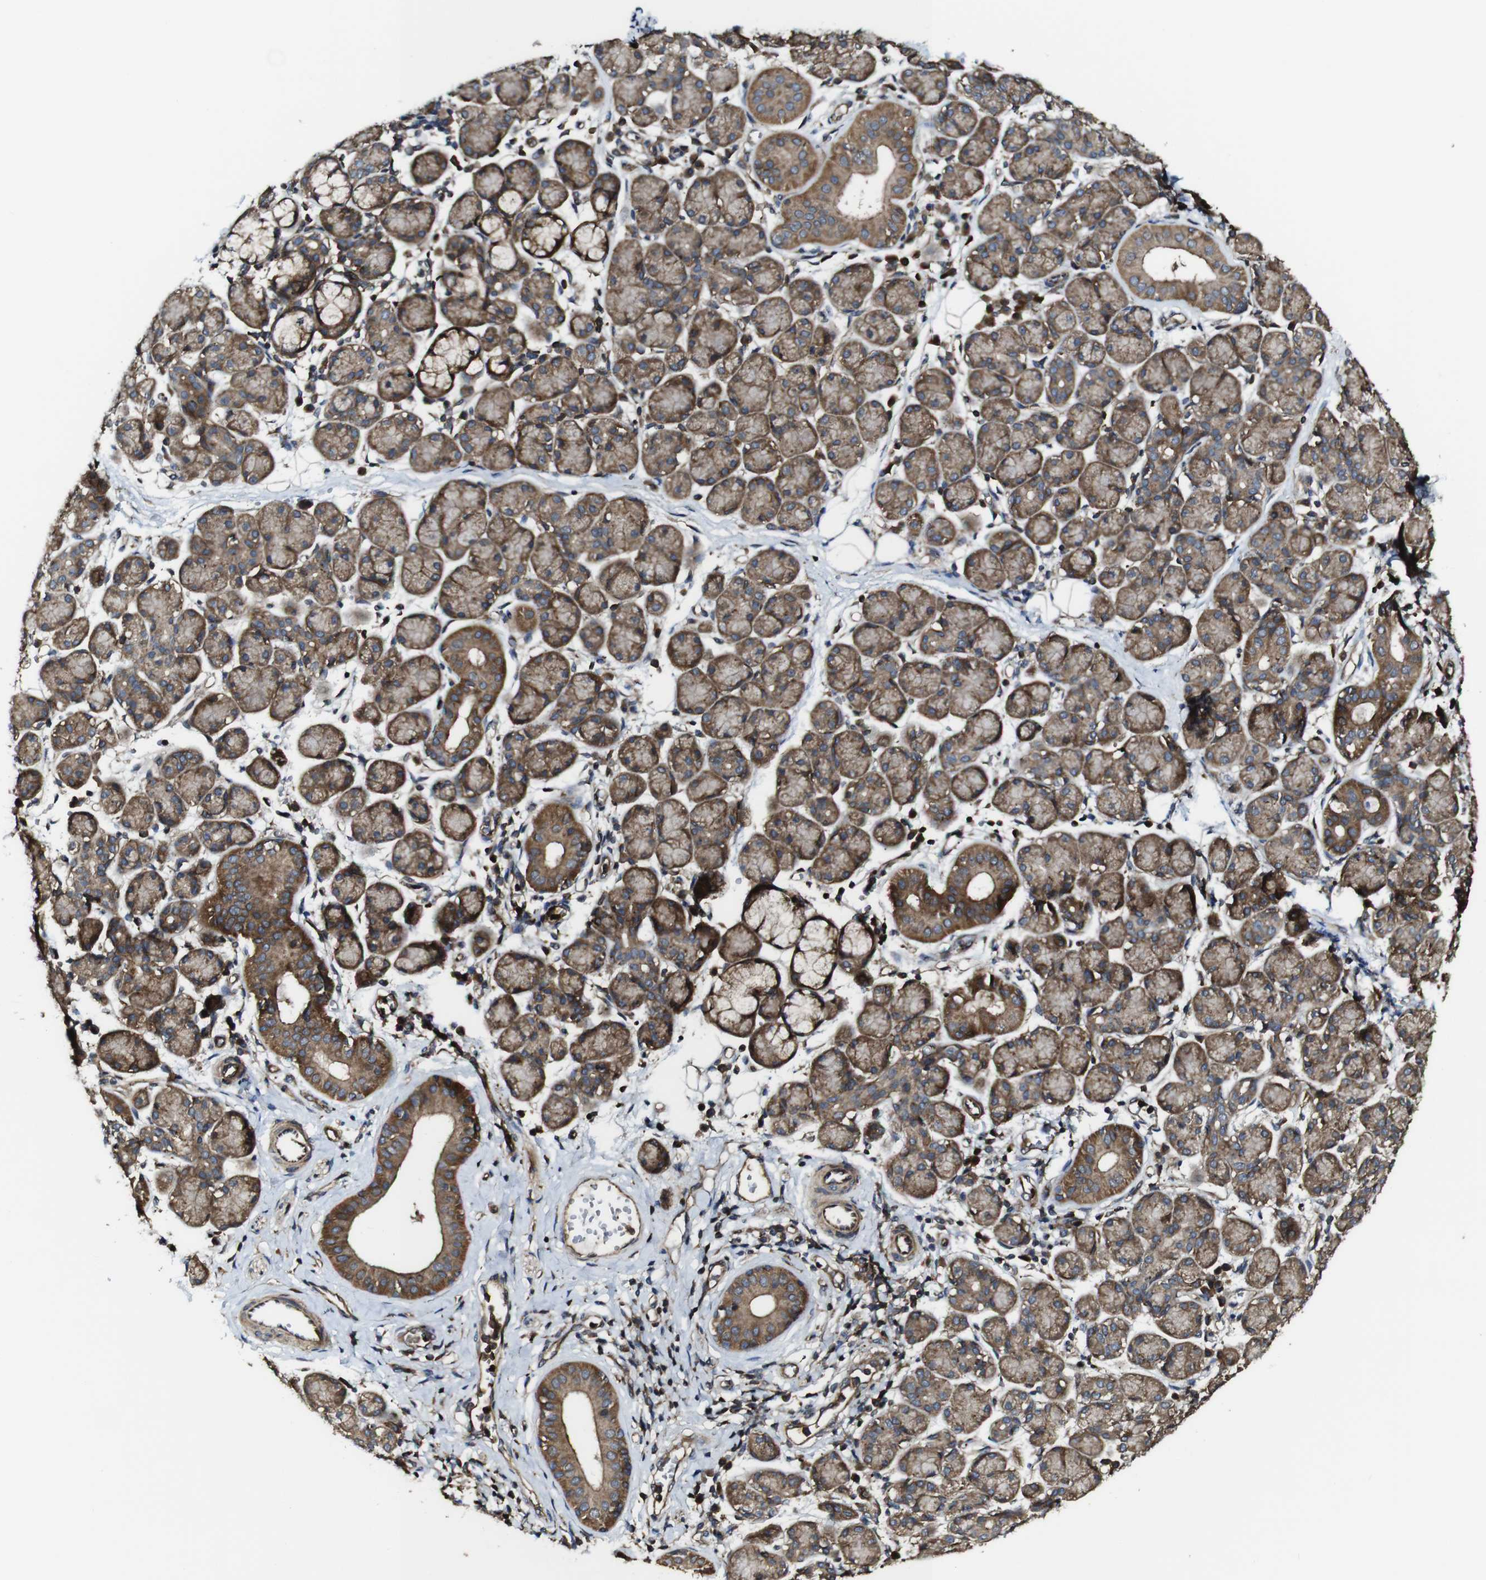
{"staining": {"intensity": "moderate", "quantity": ">75%", "location": "cytoplasmic/membranous"}, "tissue": "salivary gland", "cell_type": "Glandular cells", "image_type": "normal", "snomed": [{"axis": "morphology", "description": "Normal tissue, NOS"}, {"axis": "morphology", "description": "Inflammation, NOS"}, {"axis": "topography", "description": "Lymph node"}, {"axis": "topography", "description": "Salivary gland"}], "caption": "Unremarkable salivary gland was stained to show a protein in brown. There is medium levels of moderate cytoplasmic/membranous expression in about >75% of glandular cells.", "gene": "TNIK", "patient": {"sex": "male", "age": 3}}